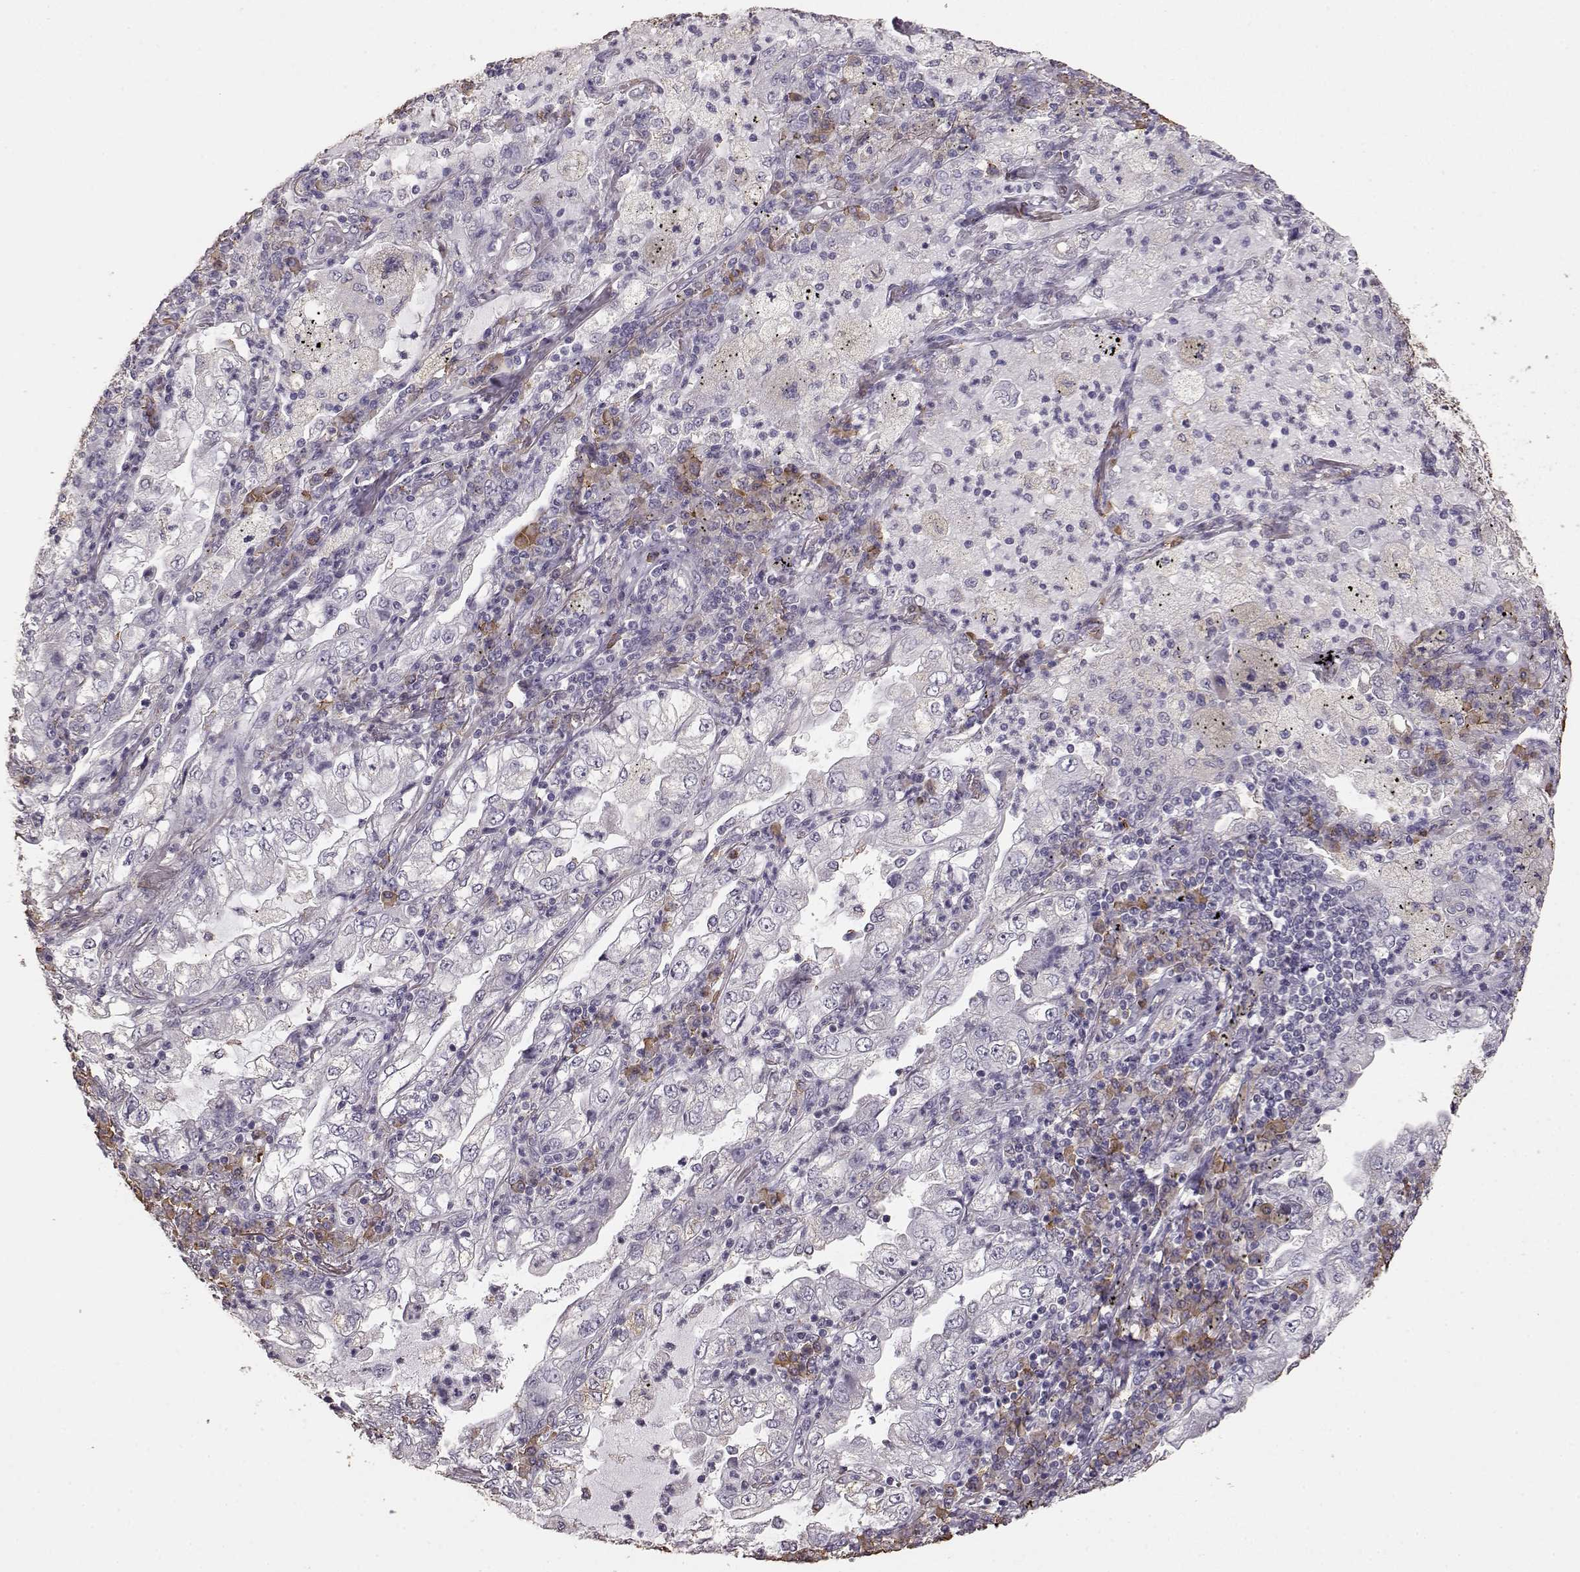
{"staining": {"intensity": "negative", "quantity": "none", "location": "none"}, "tissue": "lung cancer", "cell_type": "Tumor cells", "image_type": "cancer", "snomed": [{"axis": "morphology", "description": "Adenocarcinoma, NOS"}, {"axis": "topography", "description": "Lung"}], "caption": "High magnification brightfield microscopy of lung cancer (adenocarcinoma) stained with DAB (brown) and counterstained with hematoxylin (blue): tumor cells show no significant staining. Nuclei are stained in blue.", "gene": "GABRG3", "patient": {"sex": "female", "age": 73}}